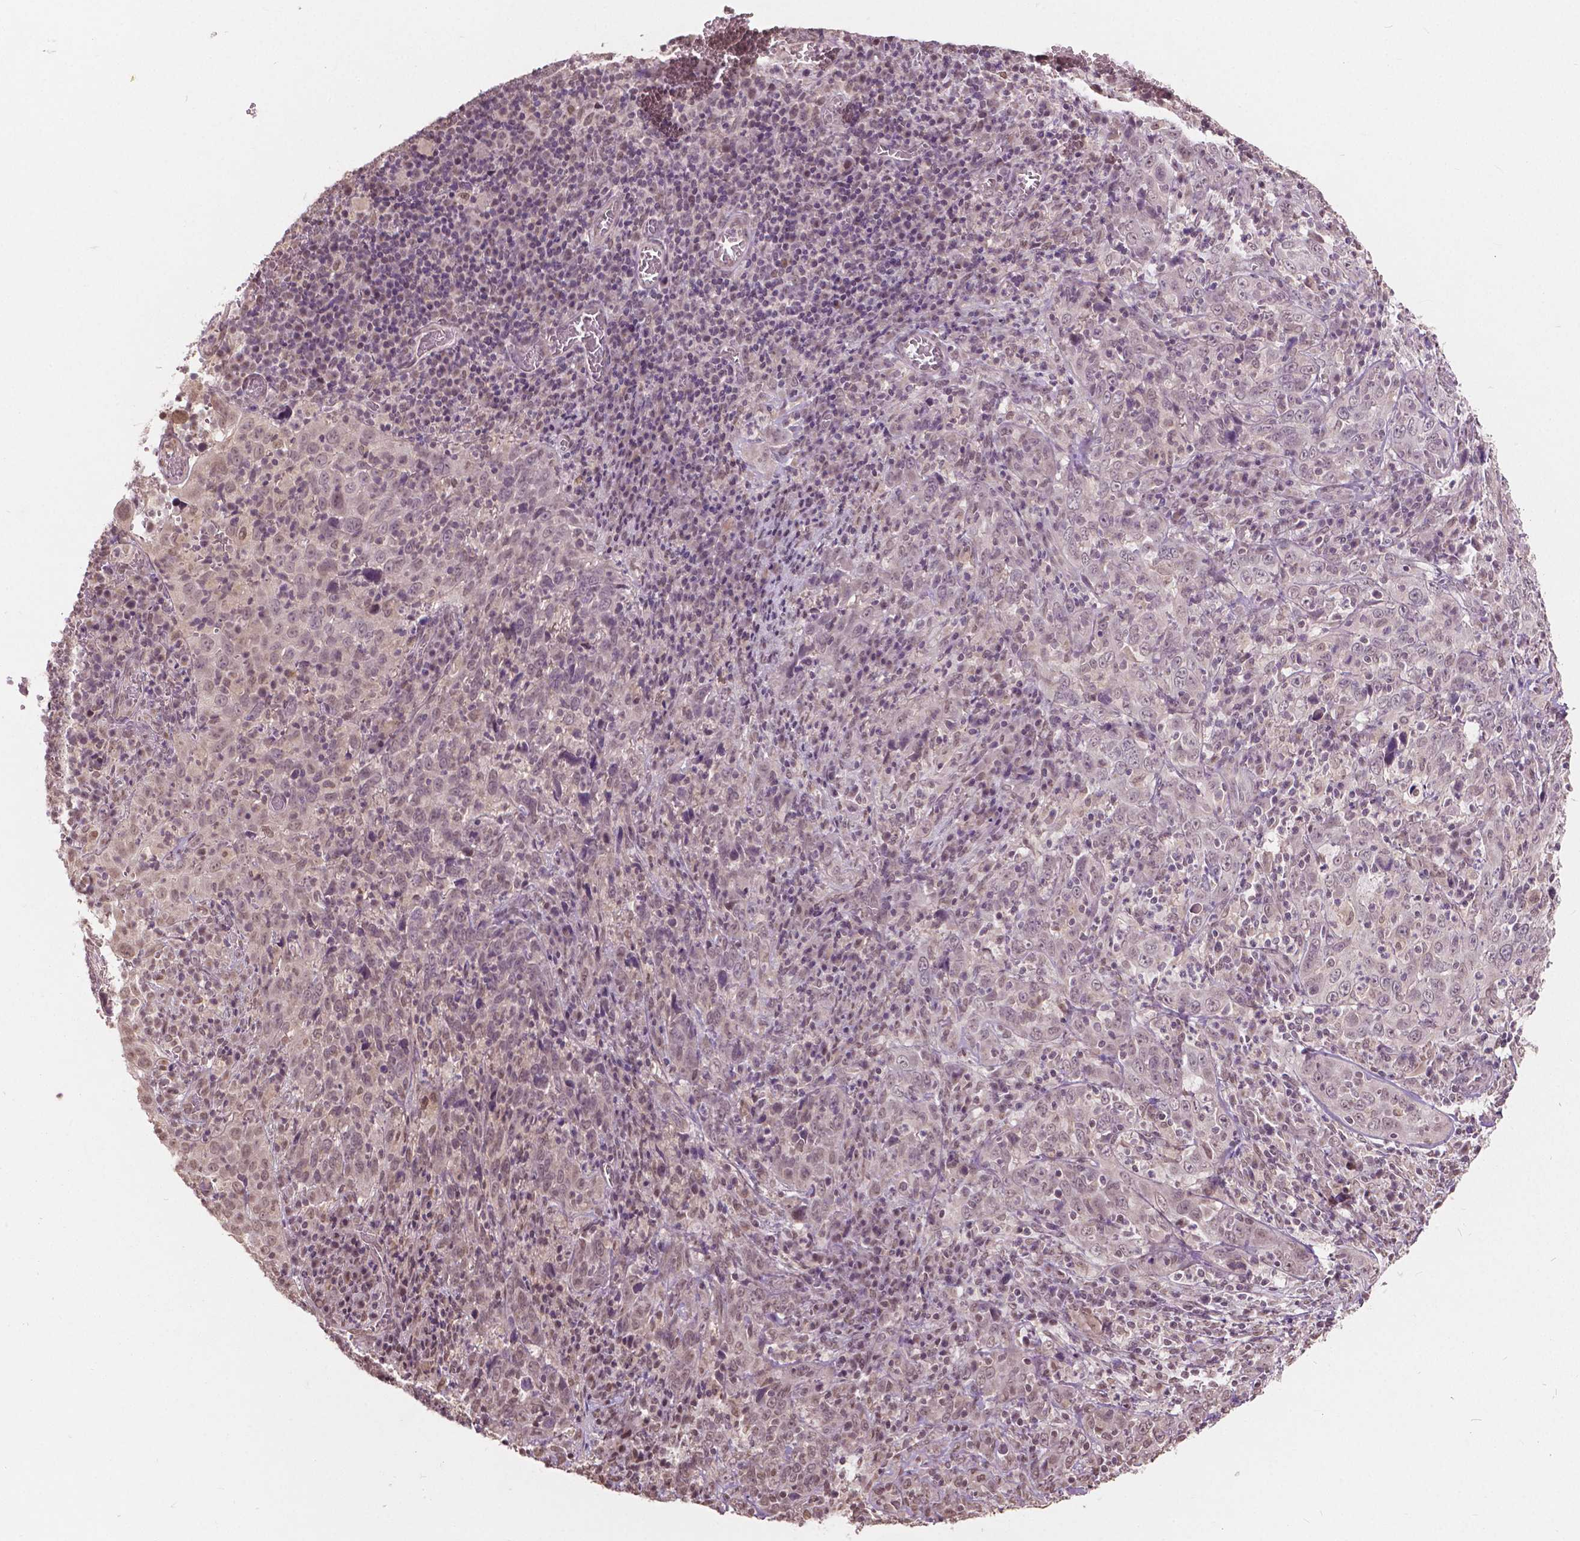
{"staining": {"intensity": "weak", "quantity": ">75%", "location": "nuclear"}, "tissue": "cervical cancer", "cell_type": "Tumor cells", "image_type": "cancer", "snomed": [{"axis": "morphology", "description": "Squamous cell carcinoma, NOS"}, {"axis": "topography", "description": "Cervix"}], "caption": "Tumor cells reveal low levels of weak nuclear positivity in approximately >75% of cells in cervical cancer.", "gene": "HOXA10", "patient": {"sex": "female", "age": 46}}